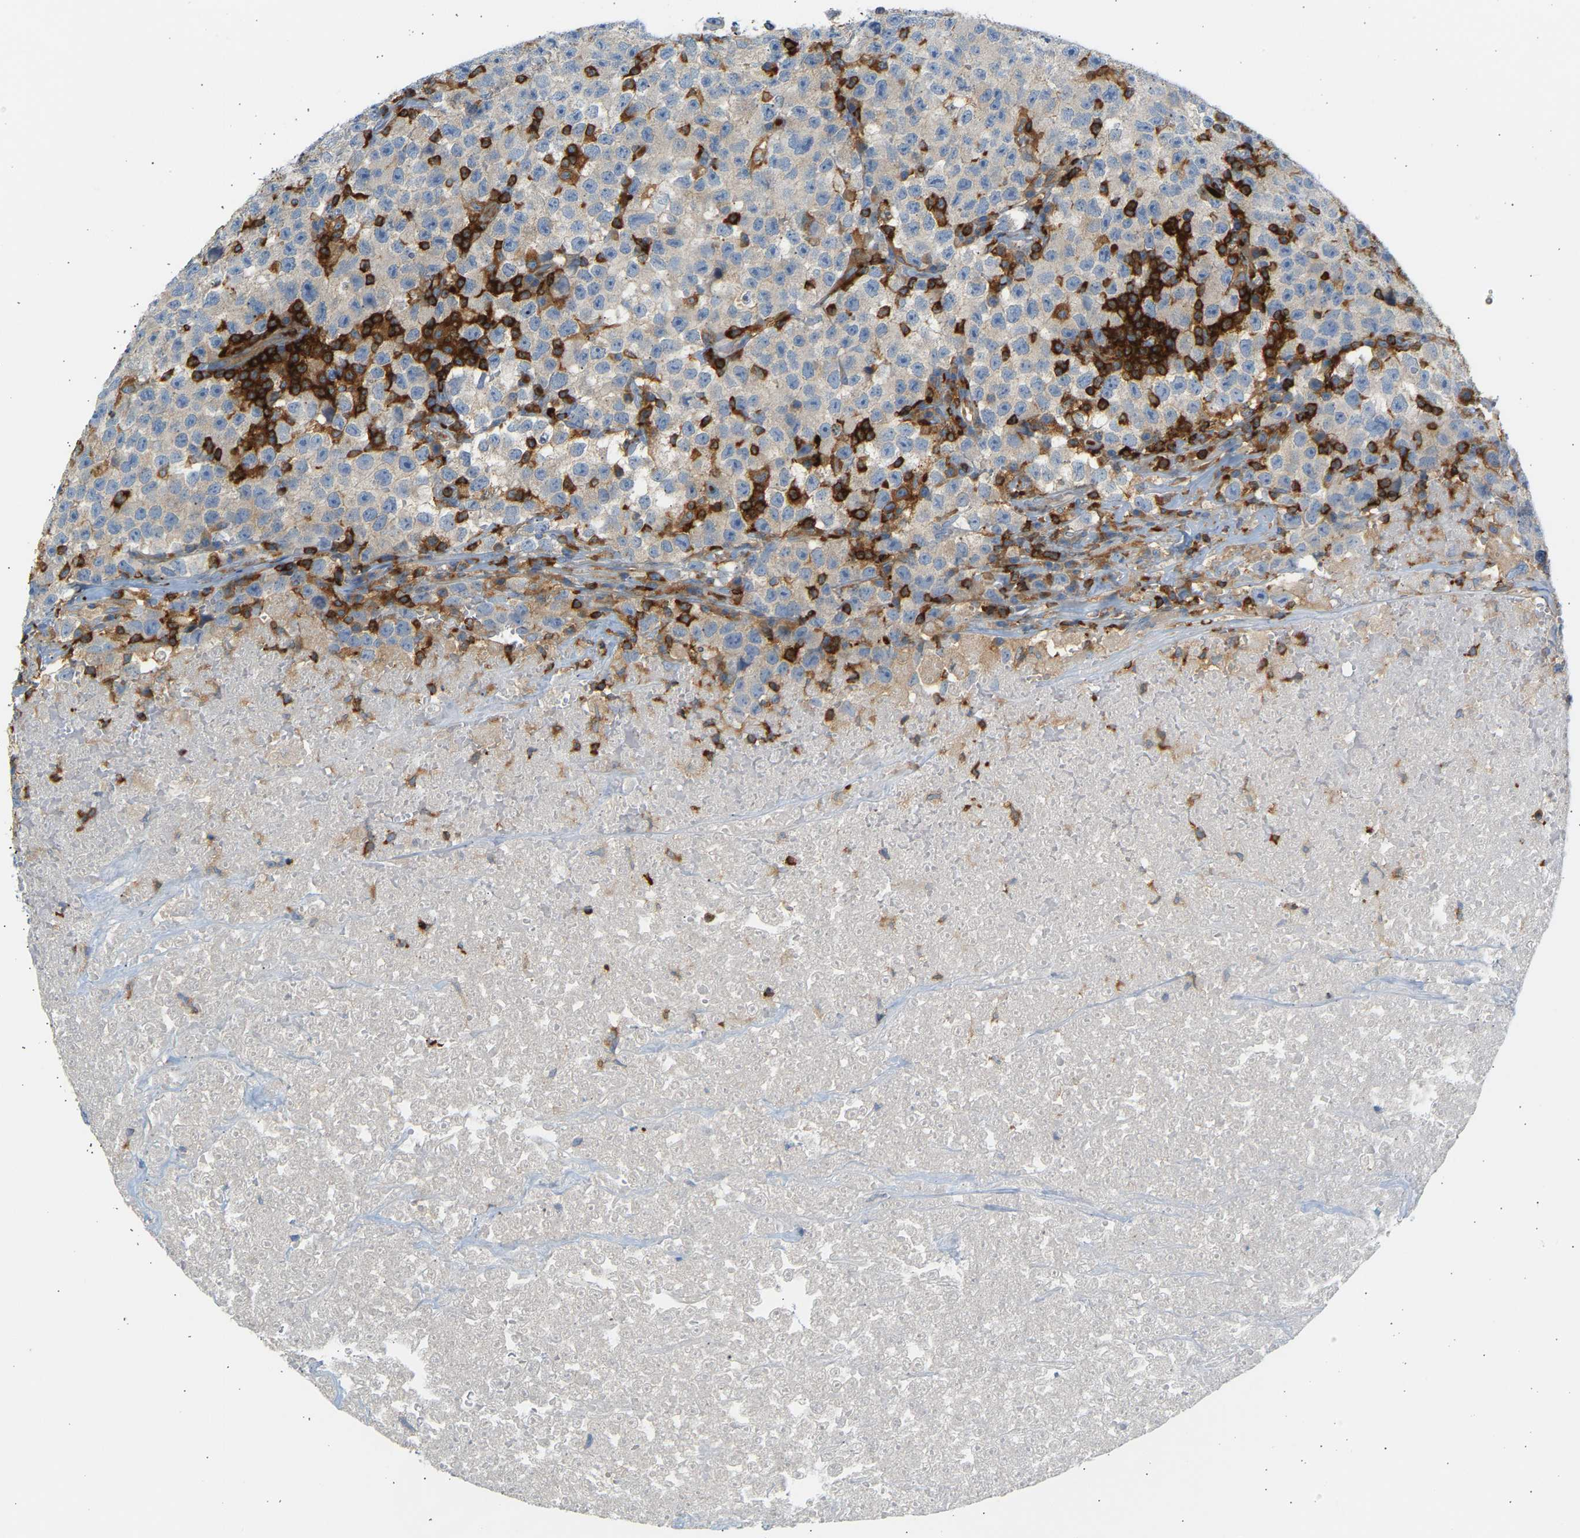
{"staining": {"intensity": "negative", "quantity": "none", "location": "none"}, "tissue": "testis cancer", "cell_type": "Tumor cells", "image_type": "cancer", "snomed": [{"axis": "morphology", "description": "Seminoma, NOS"}, {"axis": "topography", "description": "Testis"}], "caption": "DAB immunohistochemical staining of seminoma (testis) reveals no significant expression in tumor cells.", "gene": "FNBP1", "patient": {"sex": "male", "age": 22}}